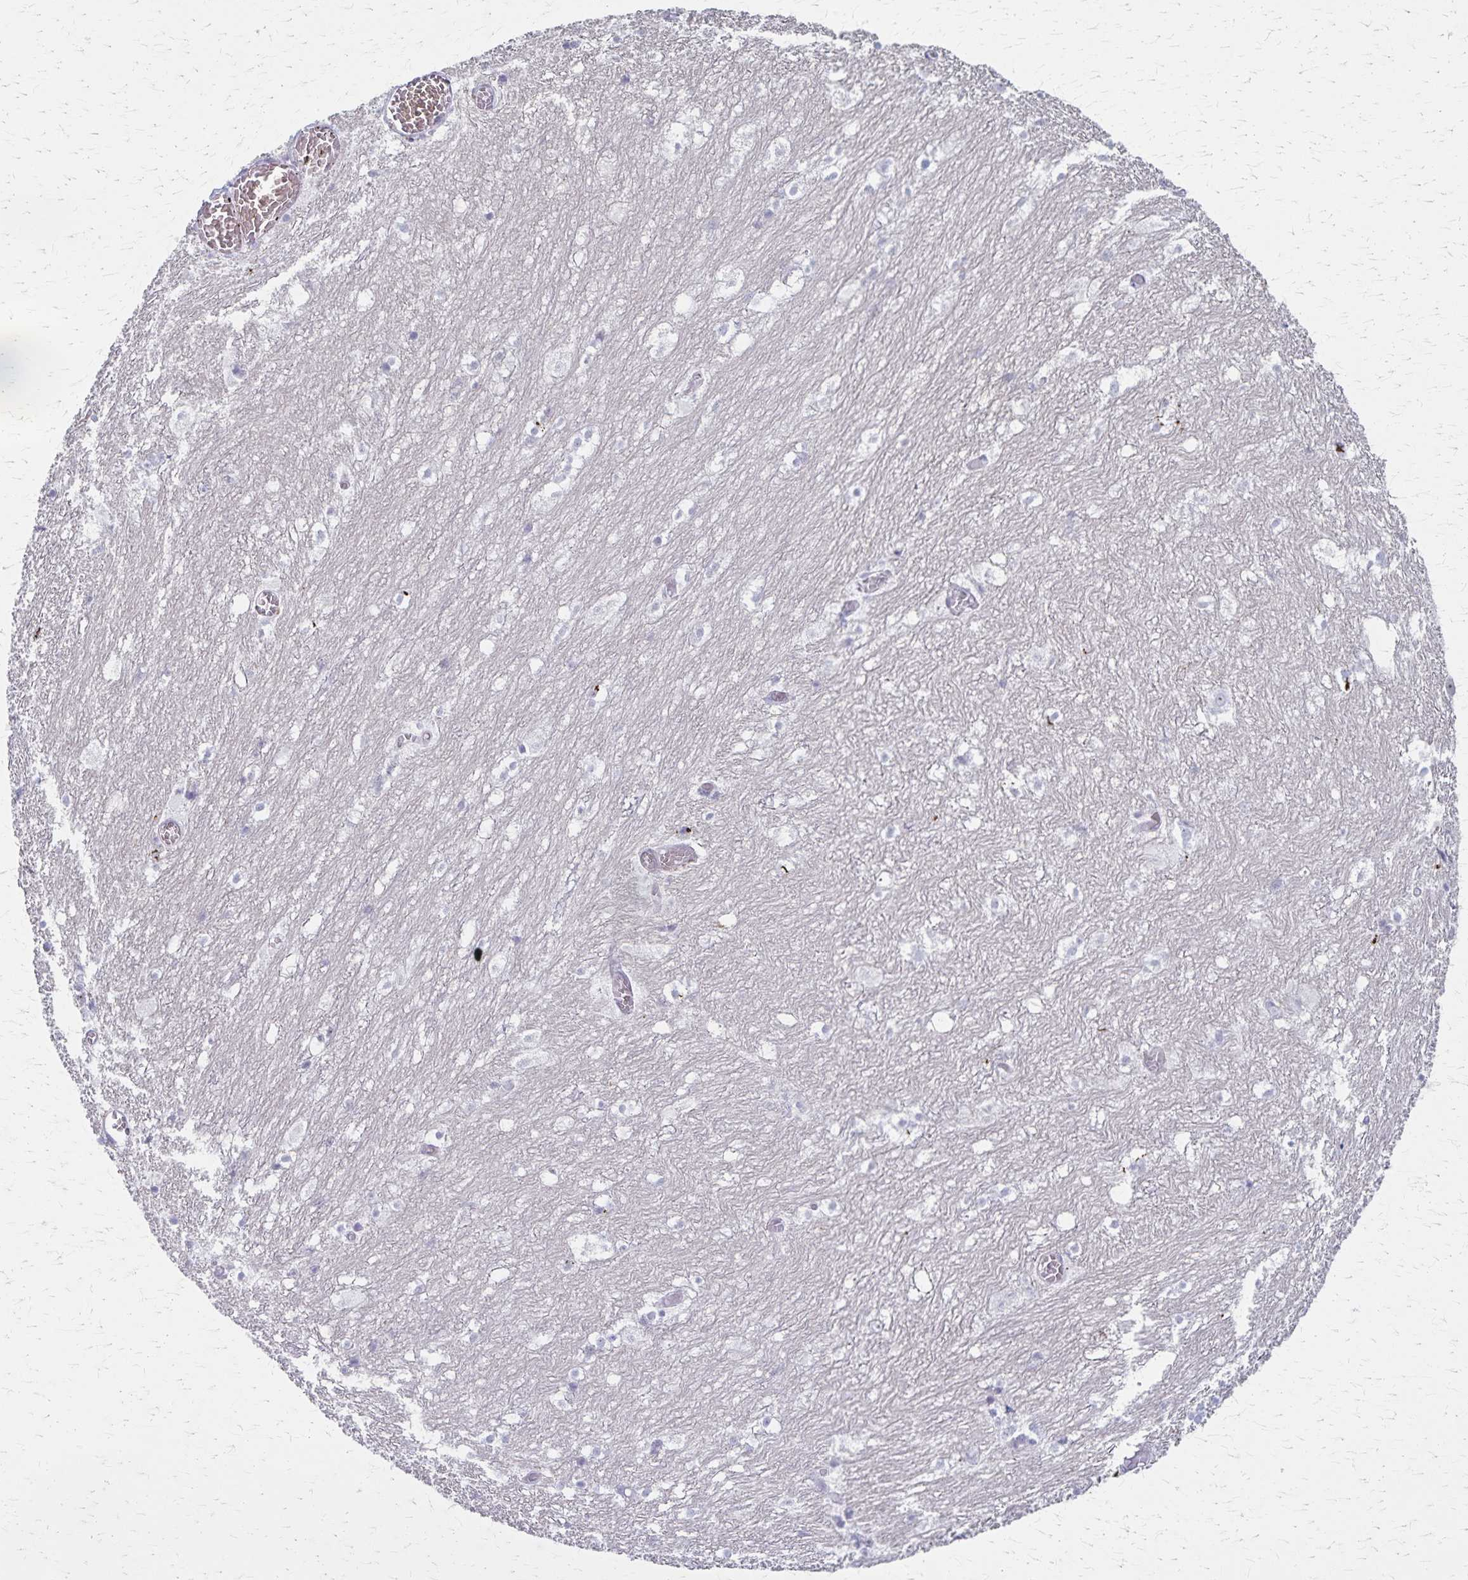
{"staining": {"intensity": "negative", "quantity": "none", "location": "none"}, "tissue": "hippocampus", "cell_type": "Glial cells", "image_type": "normal", "snomed": [{"axis": "morphology", "description": "Normal tissue, NOS"}, {"axis": "topography", "description": "Hippocampus"}], "caption": "IHC image of unremarkable human hippocampus stained for a protein (brown), which reveals no staining in glial cells. (DAB (3,3'-diaminobenzidine) IHC with hematoxylin counter stain).", "gene": "DLK2", "patient": {"sex": "female", "age": 52}}